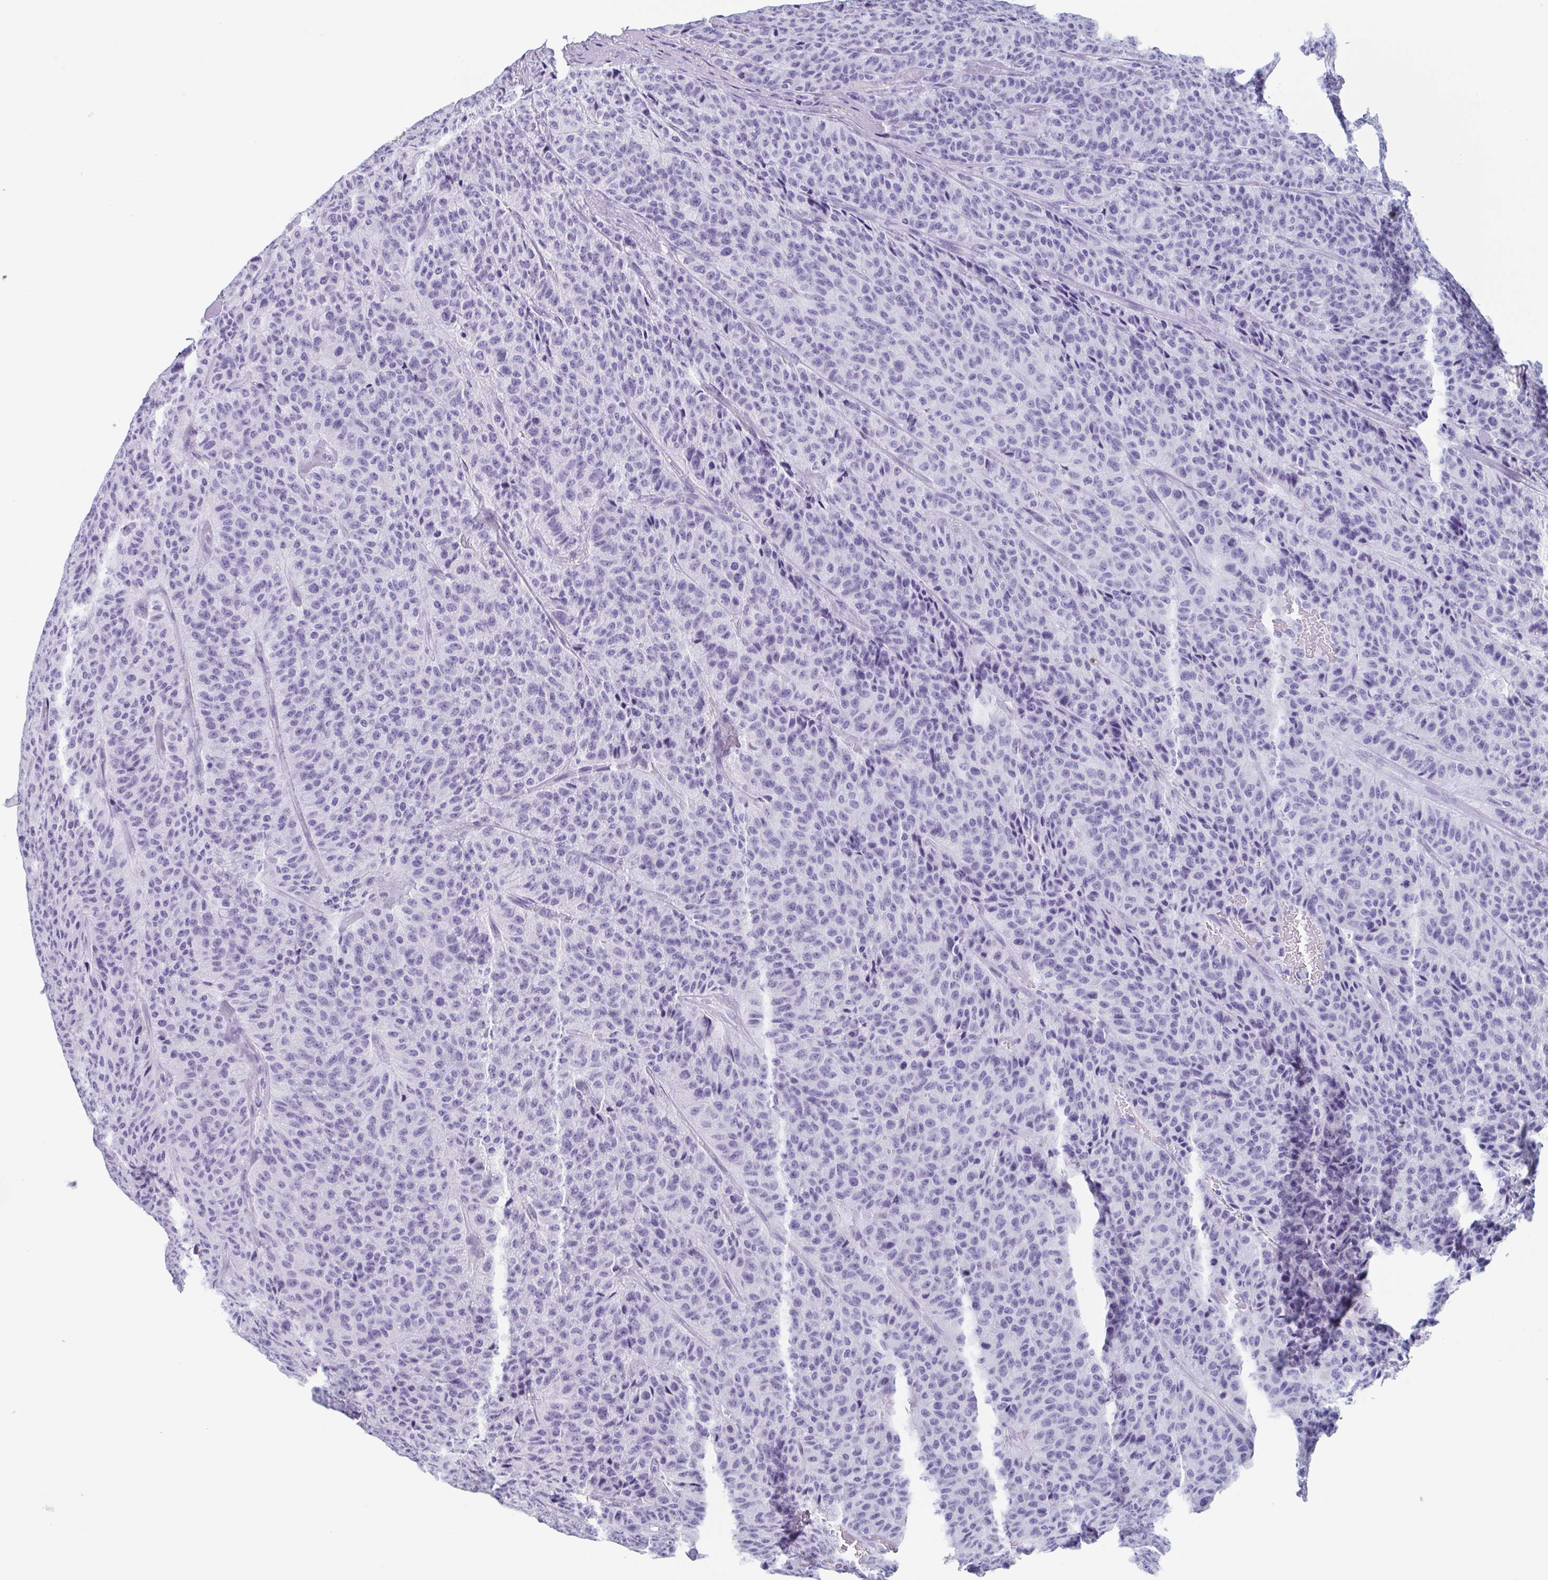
{"staining": {"intensity": "negative", "quantity": "none", "location": "none"}, "tissue": "carcinoid", "cell_type": "Tumor cells", "image_type": "cancer", "snomed": [{"axis": "morphology", "description": "Carcinoid, malignant, NOS"}, {"axis": "topography", "description": "Lung"}], "caption": "Photomicrograph shows no protein positivity in tumor cells of carcinoid tissue.", "gene": "BPI", "patient": {"sex": "male", "age": 71}}